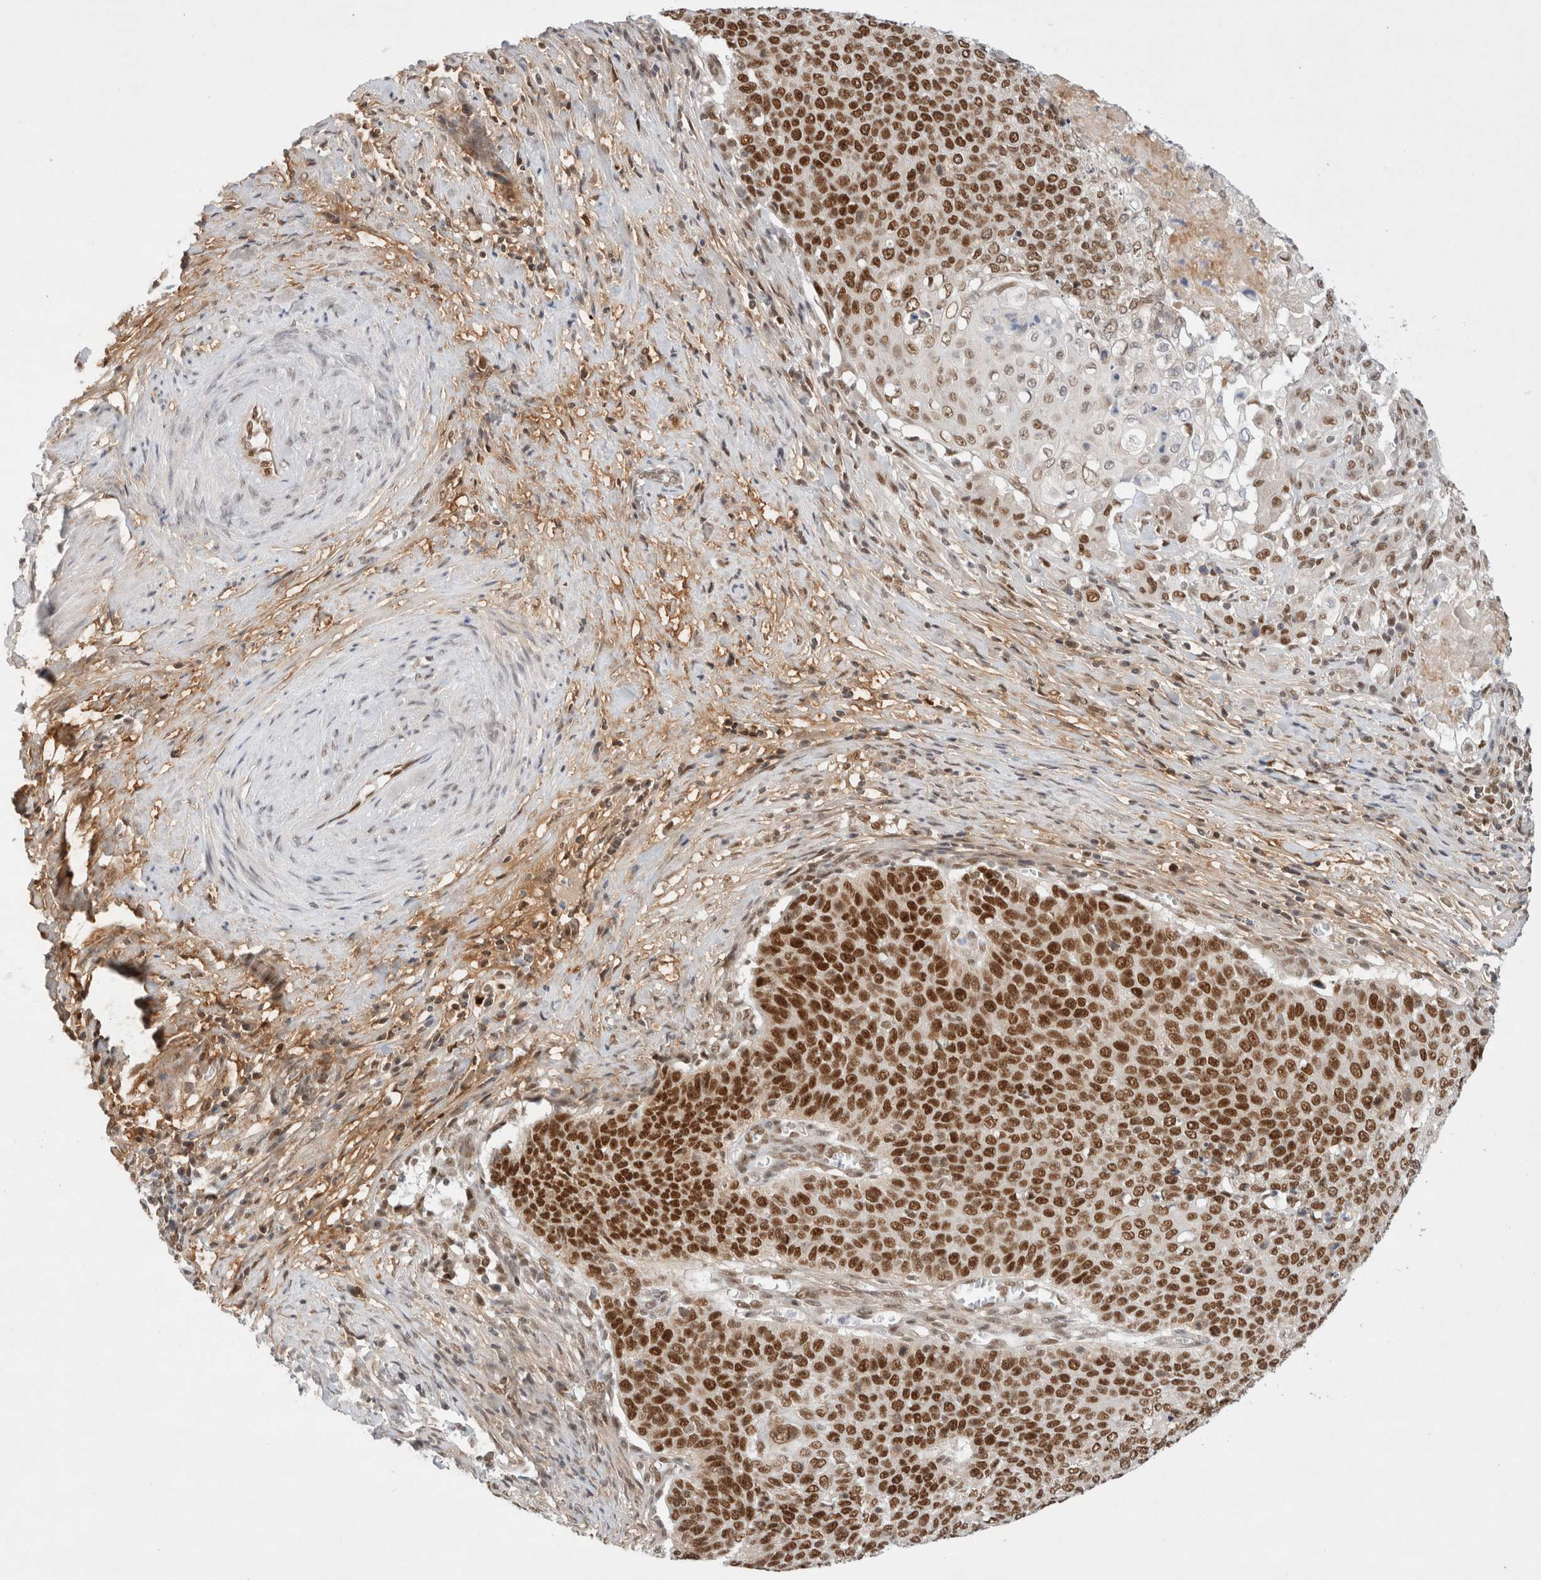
{"staining": {"intensity": "strong", "quantity": ">75%", "location": "nuclear"}, "tissue": "cervical cancer", "cell_type": "Tumor cells", "image_type": "cancer", "snomed": [{"axis": "morphology", "description": "Squamous cell carcinoma, NOS"}, {"axis": "topography", "description": "Cervix"}], "caption": "Squamous cell carcinoma (cervical) stained for a protein (brown) displays strong nuclear positive expression in about >75% of tumor cells.", "gene": "GTF2I", "patient": {"sex": "female", "age": 39}}